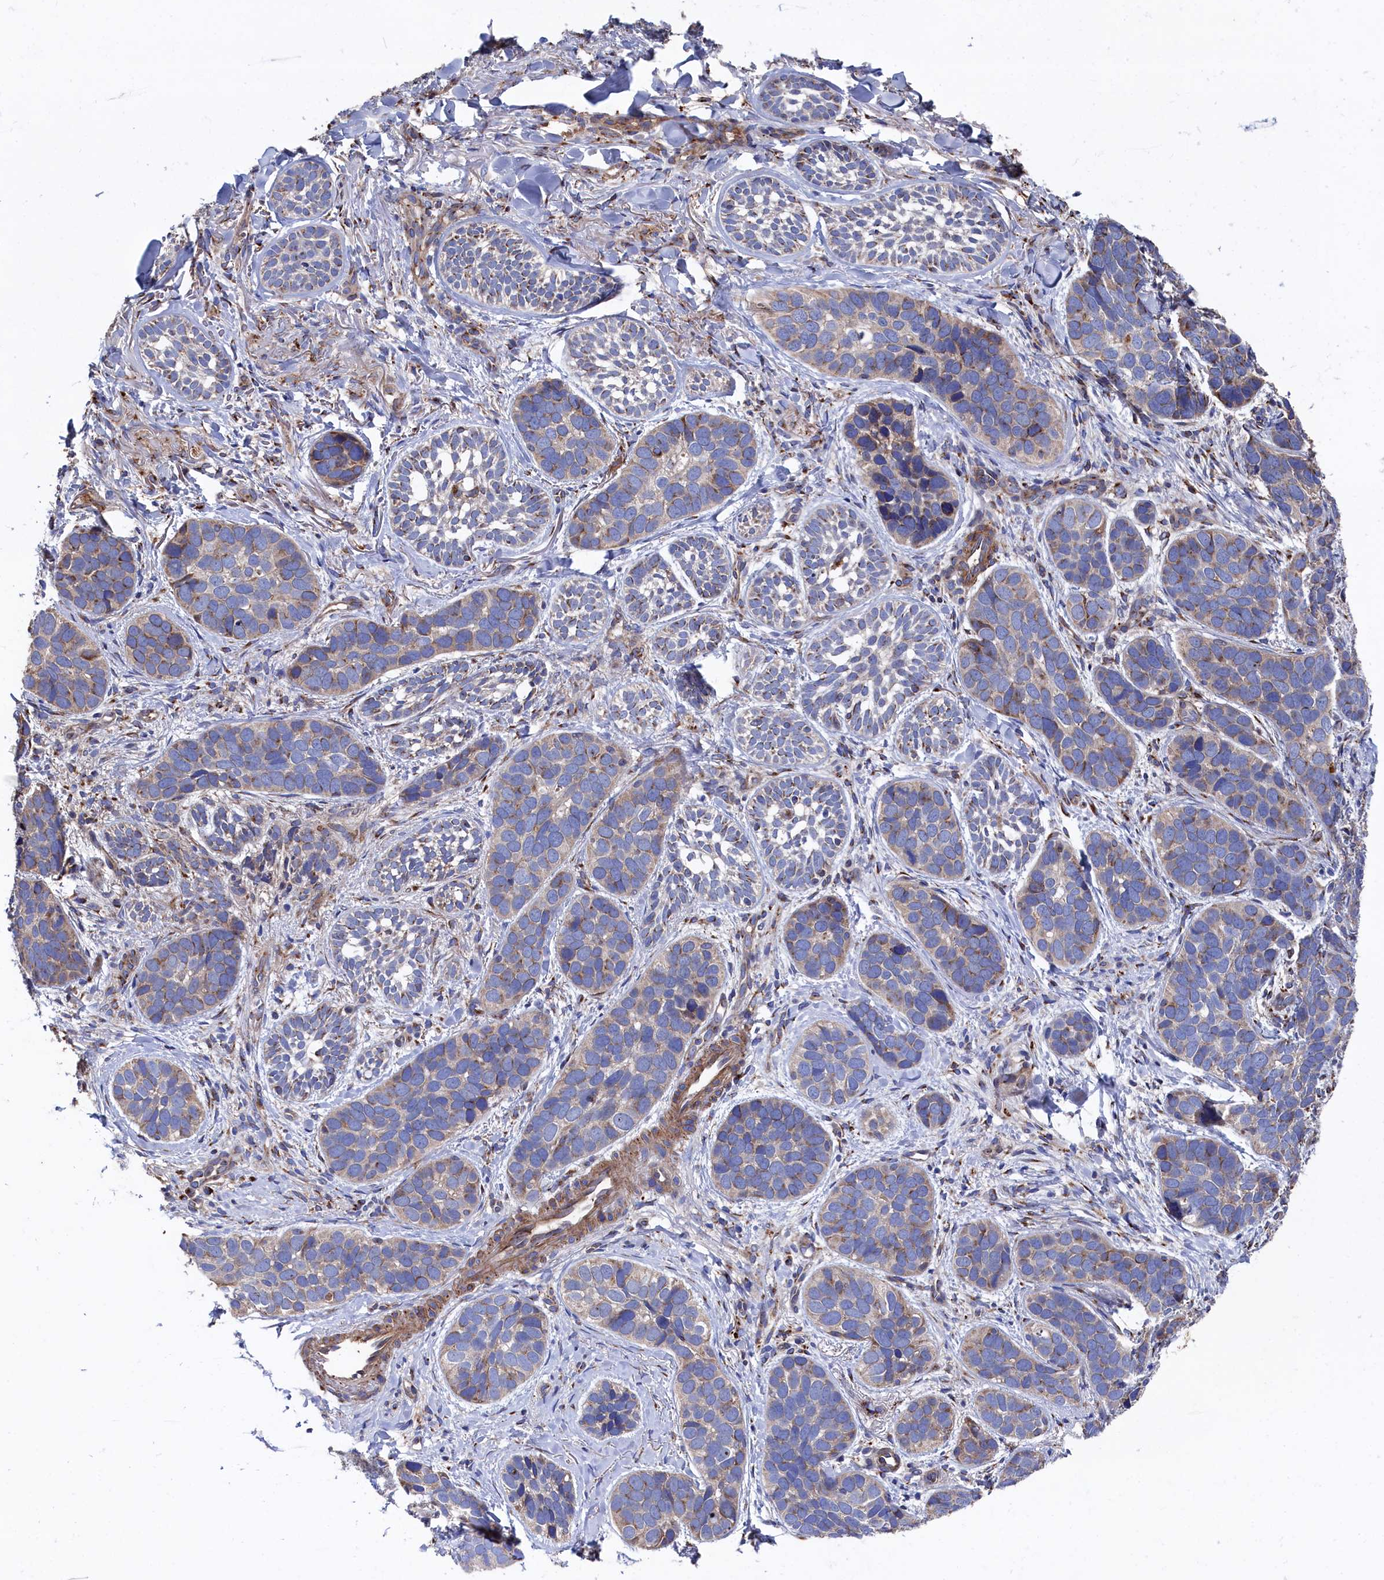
{"staining": {"intensity": "weak", "quantity": "25%-75%", "location": "cytoplasmic/membranous"}, "tissue": "skin cancer", "cell_type": "Tumor cells", "image_type": "cancer", "snomed": [{"axis": "morphology", "description": "Basal cell carcinoma"}, {"axis": "topography", "description": "Skin"}], "caption": "The micrograph displays staining of skin basal cell carcinoma, revealing weak cytoplasmic/membranous protein expression (brown color) within tumor cells. Ihc stains the protein in brown and the nuclei are stained blue.", "gene": "PRRC1", "patient": {"sex": "male", "age": 71}}